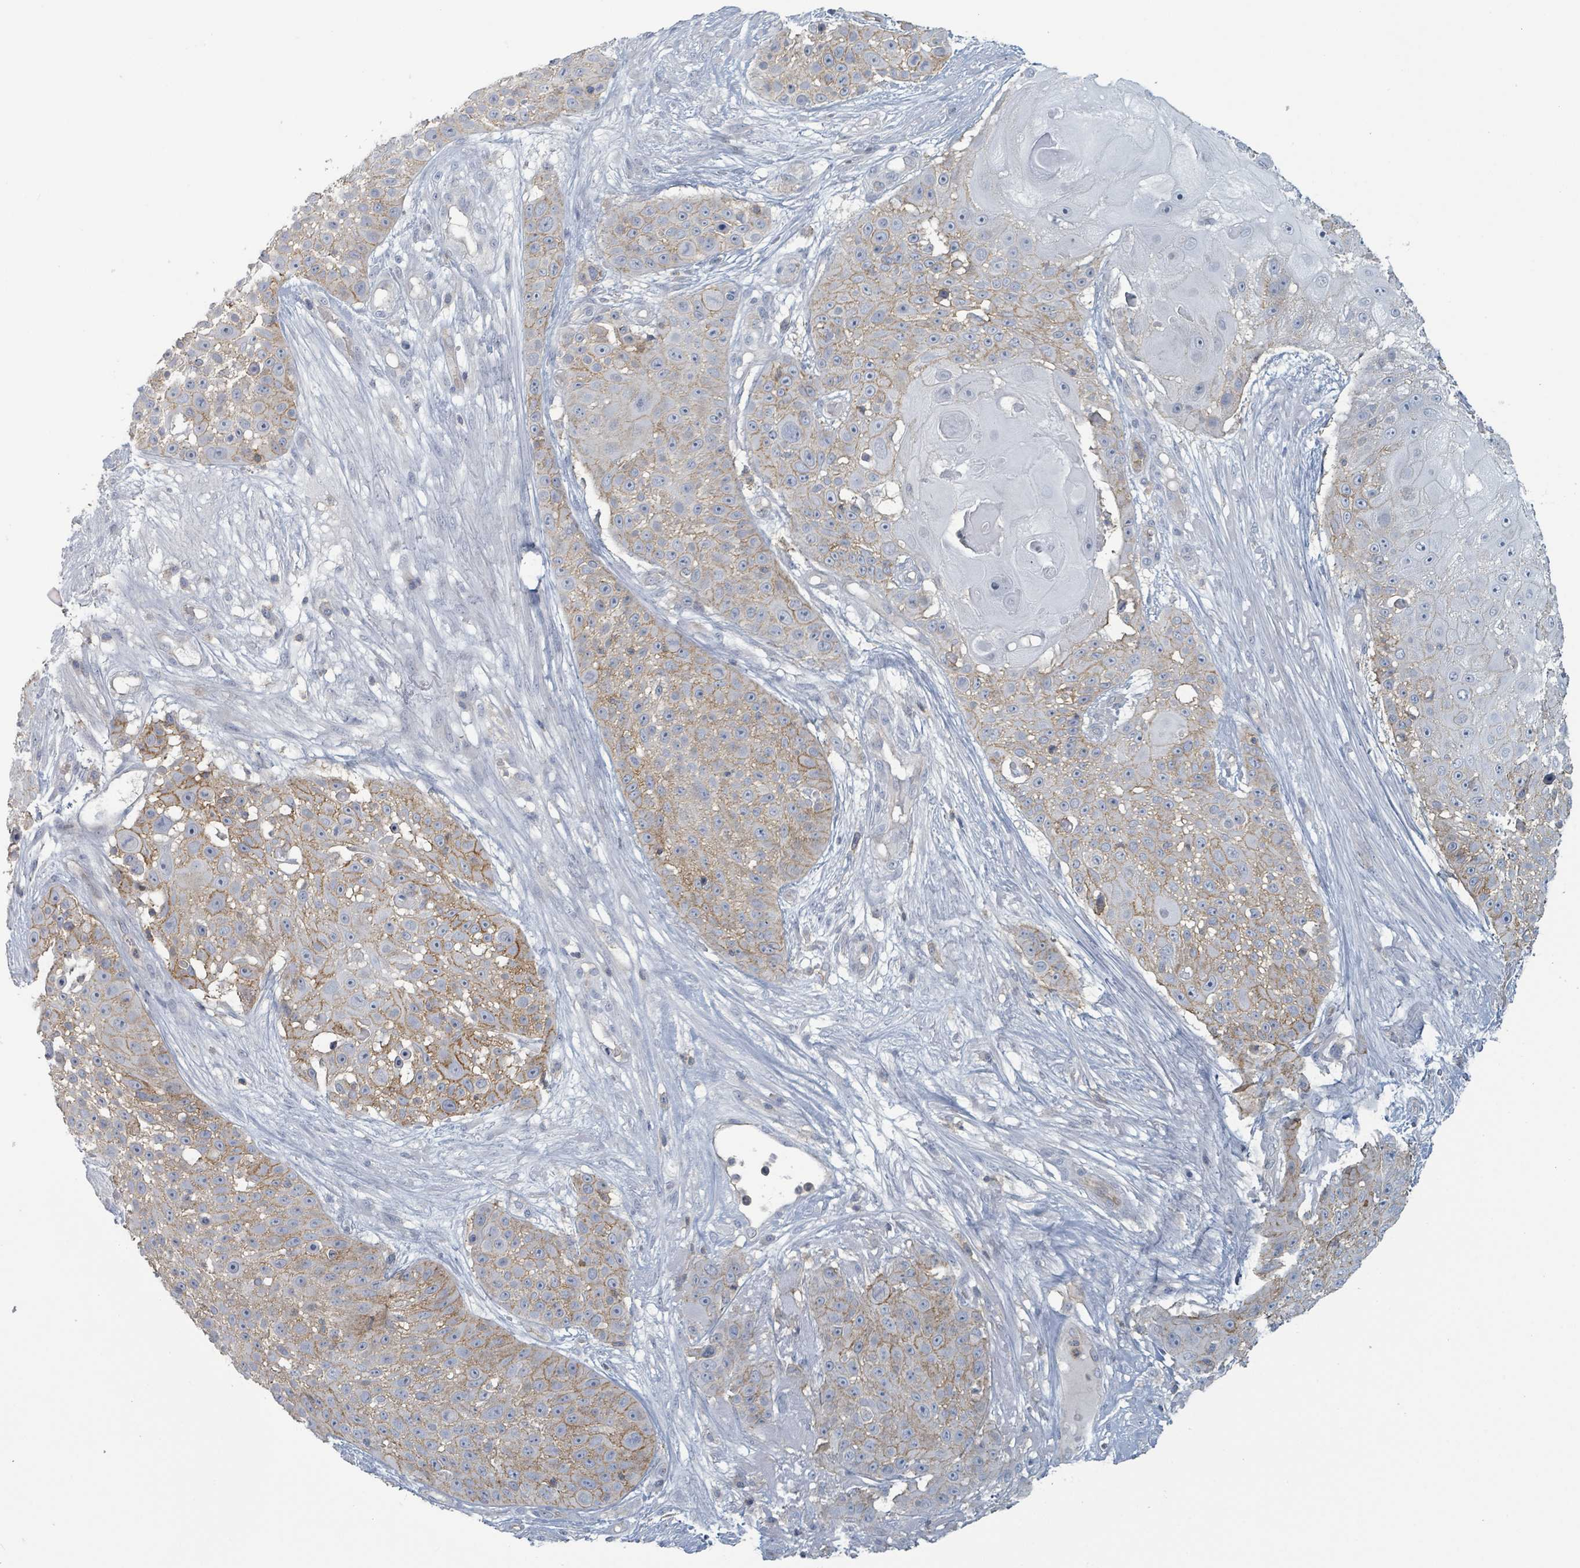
{"staining": {"intensity": "weak", "quantity": "25%-75%", "location": "cytoplasmic/membranous"}, "tissue": "skin cancer", "cell_type": "Tumor cells", "image_type": "cancer", "snomed": [{"axis": "morphology", "description": "Squamous cell carcinoma, NOS"}, {"axis": "topography", "description": "Skin"}], "caption": "Protein expression by immunohistochemistry displays weak cytoplasmic/membranous staining in approximately 25%-75% of tumor cells in squamous cell carcinoma (skin). Using DAB (3,3'-diaminobenzidine) (brown) and hematoxylin (blue) stains, captured at high magnification using brightfield microscopy.", "gene": "TNFRSF14", "patient": {"sex": "female", "age": 86}}